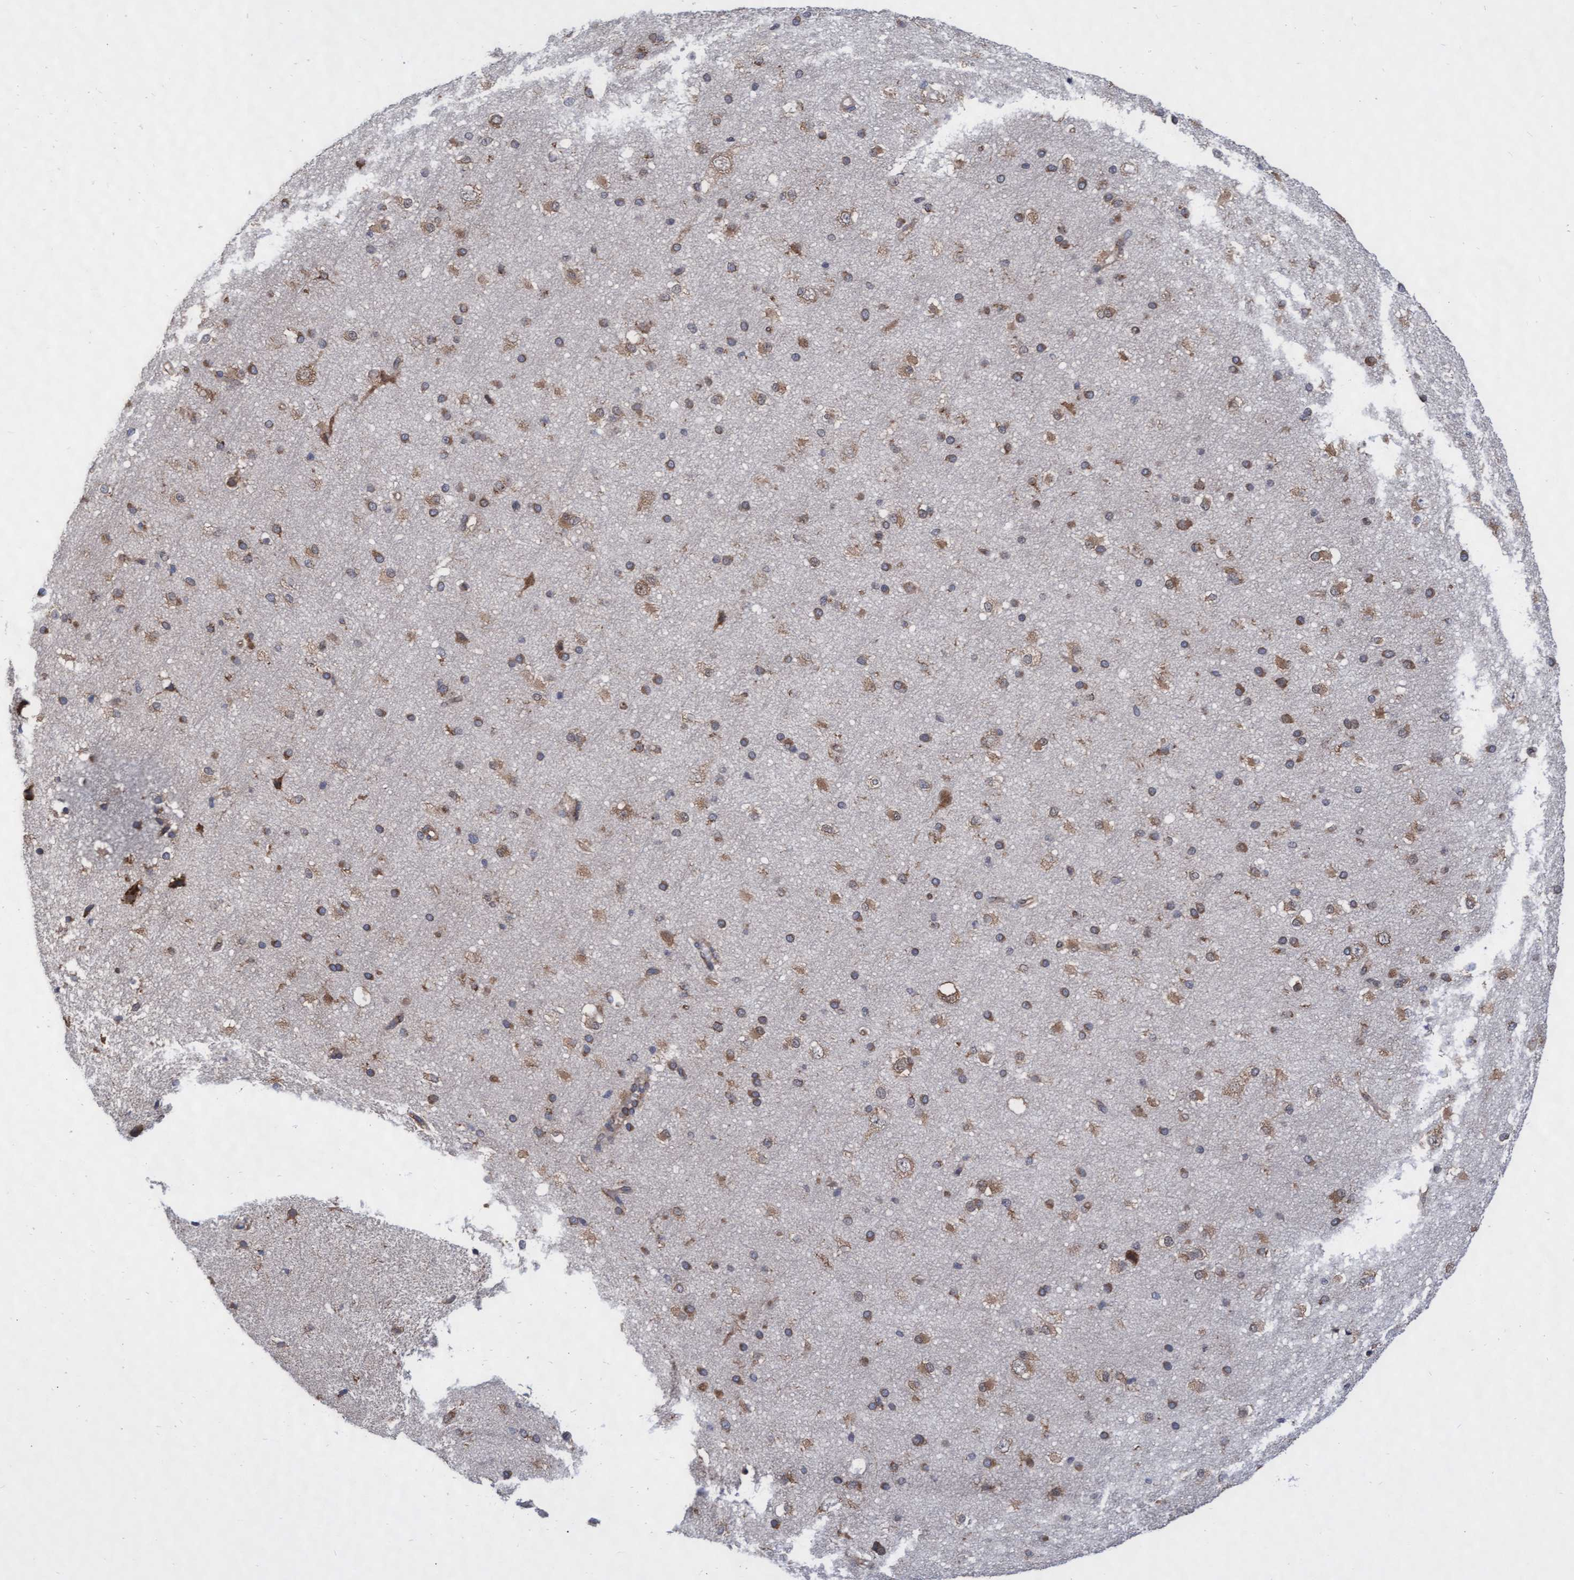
{"staining": {"intensity": "weak", "quantity": "25%-75%", "location": "cytoplasmic/membranous"}, "tissue": "cerebral cortex", "cell_type": "Endothelial cells", "image_type": "normal", "snomed": [{"axis": "morphology", "description": "Normal tissue, NOS"}, {"axis": "morphology", "description": "Developmental malformation"}, {"axis": "topography", "description": "Cerebral cortex"}], "caption": "This is a micrograph of IHC staining of benign cerebral cortex, which shows weak expression in the cytoplasmic/membranous of endothelial cells.", "gene": "ABCF2", "patient": {"sex": "female", "age": 30}}